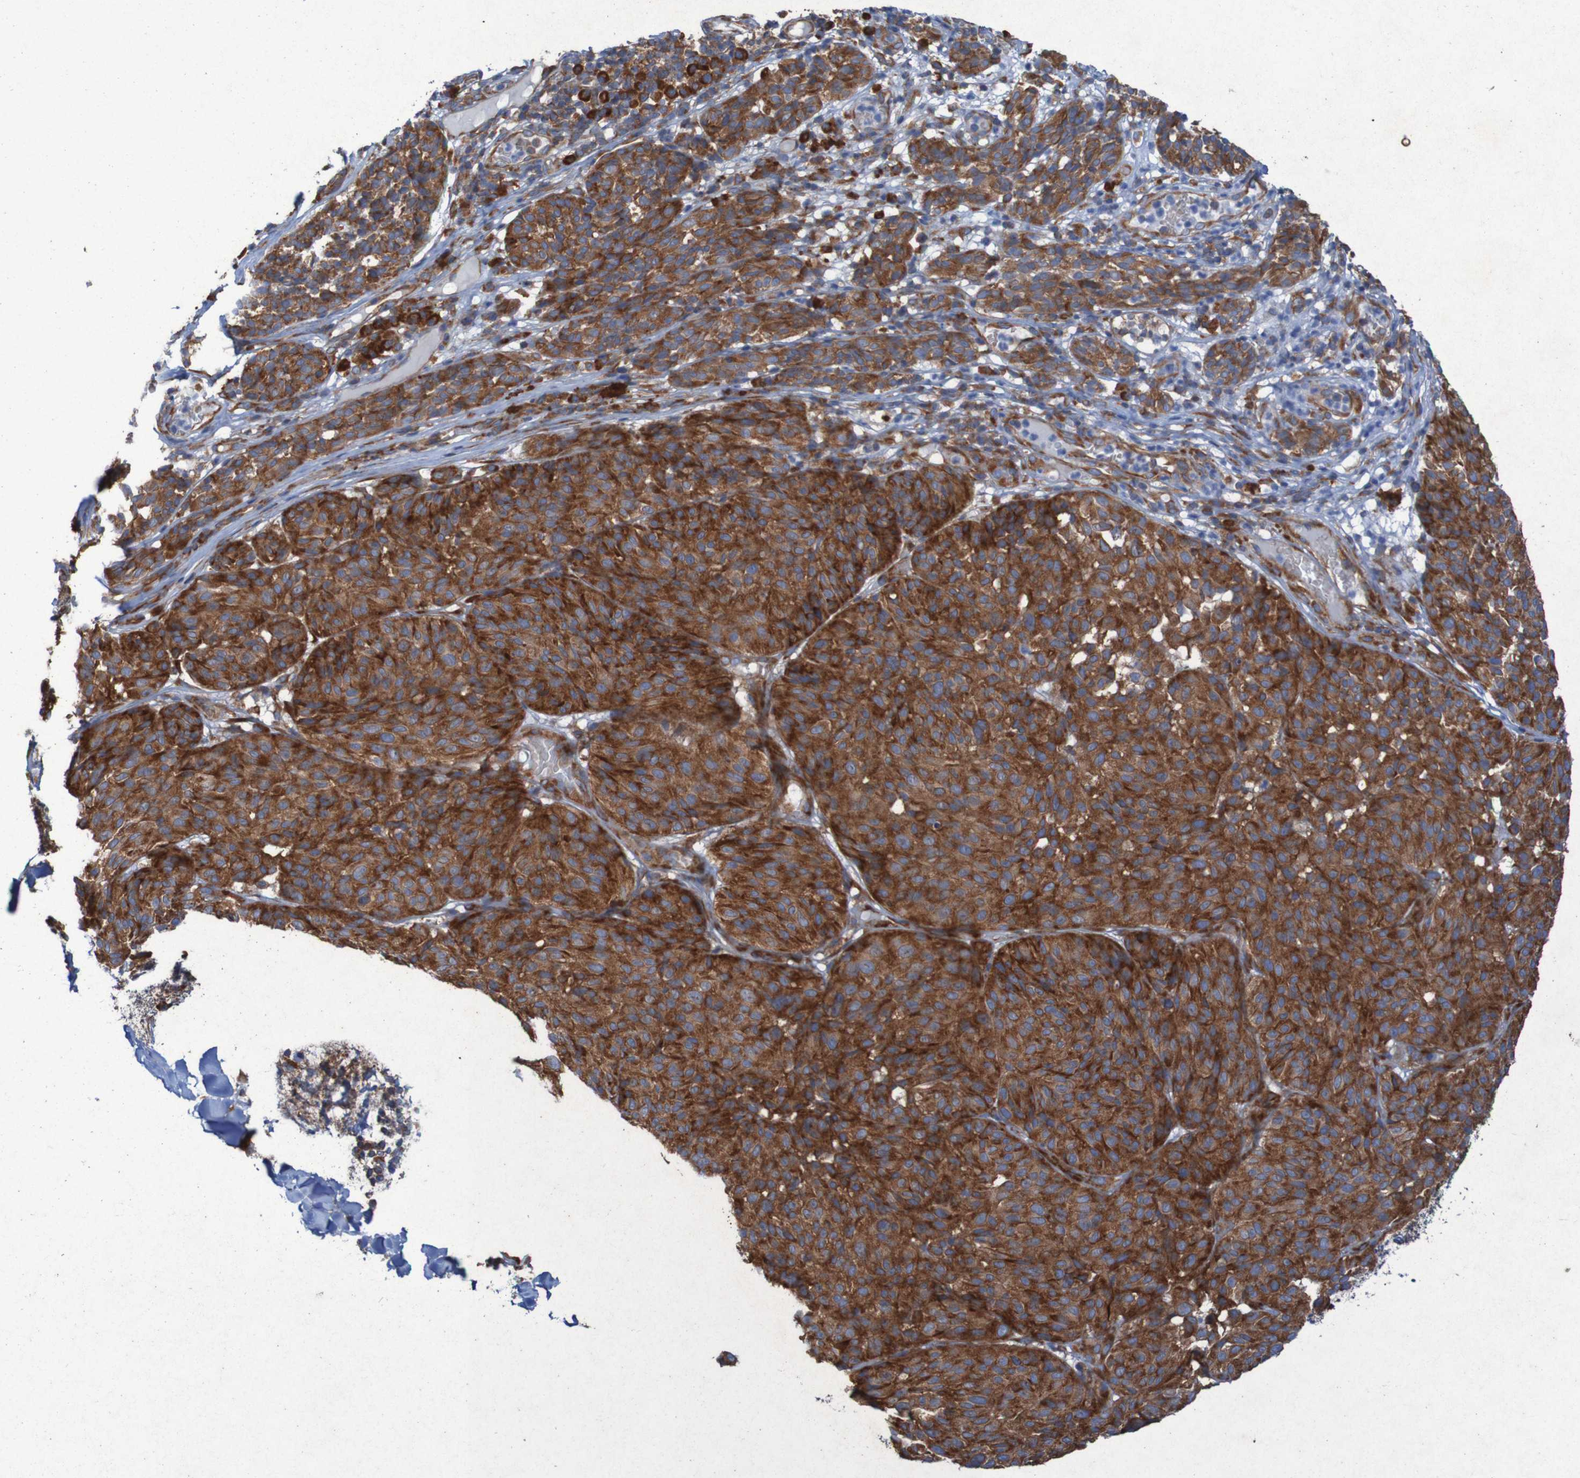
{"staining": {"intensity": "strong", "quantity": ">75%", "location": "cytoplasmic/membranous"}, "tissue": "melanoma", "cell_type": "Tumor cells", "image_type": "cancer", "snomed": [{"axis": "morphology", "description": "Malignant melanoma, NOS"}, {"axis": "topography", "description": "Skin"}], "caption": "Malignant melanoma stained for a protein (brown) reveals strong cytoplasmic/membranous positive positivity in about >75% of tumor cells.", "gene": "RPL10", "patient": {"sex": "female", "age": 46}}